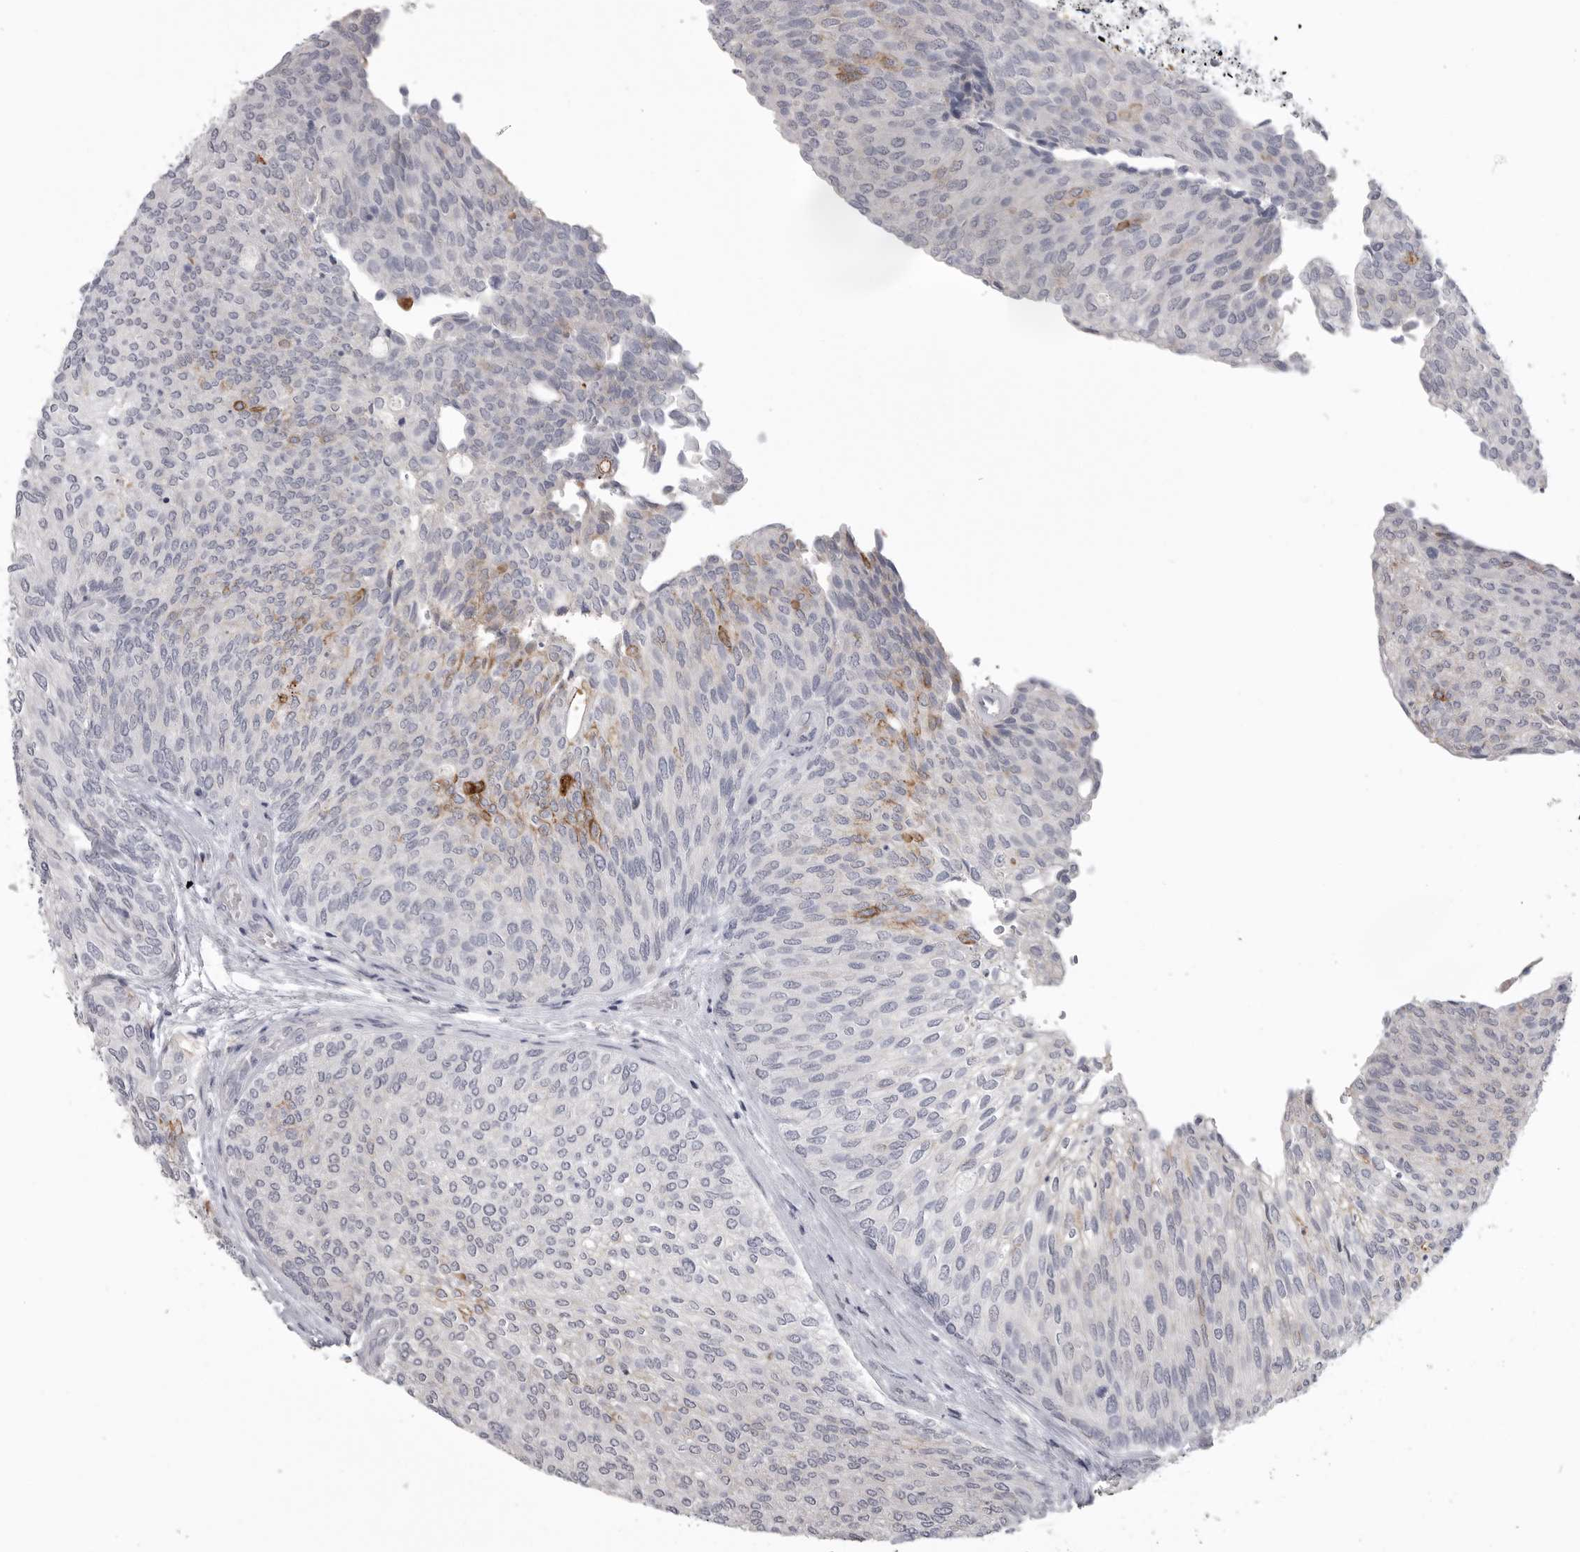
{"staining": {"intensity": "moderate", "quantity": "<25%", "location": "cytoplasmic/membranous"}, "tissue": "urothelial cancer", "cell_type": "Tumor cells", "image_type": "cancer", "snomed": [{"axis": "morphology", "description": "Urothelial carcinoma, Low grade"}, {"axis": "topography", "description": "Urinary bladder"}], "caption": "Protein staining of low-grade urothelial carcinoma tissue shows moderate cytoplasmic/membranous positivity in approximately <25% of tumor cells.", "gene": "SERPING1", "patient": {"sex": "female", "age": 79}}